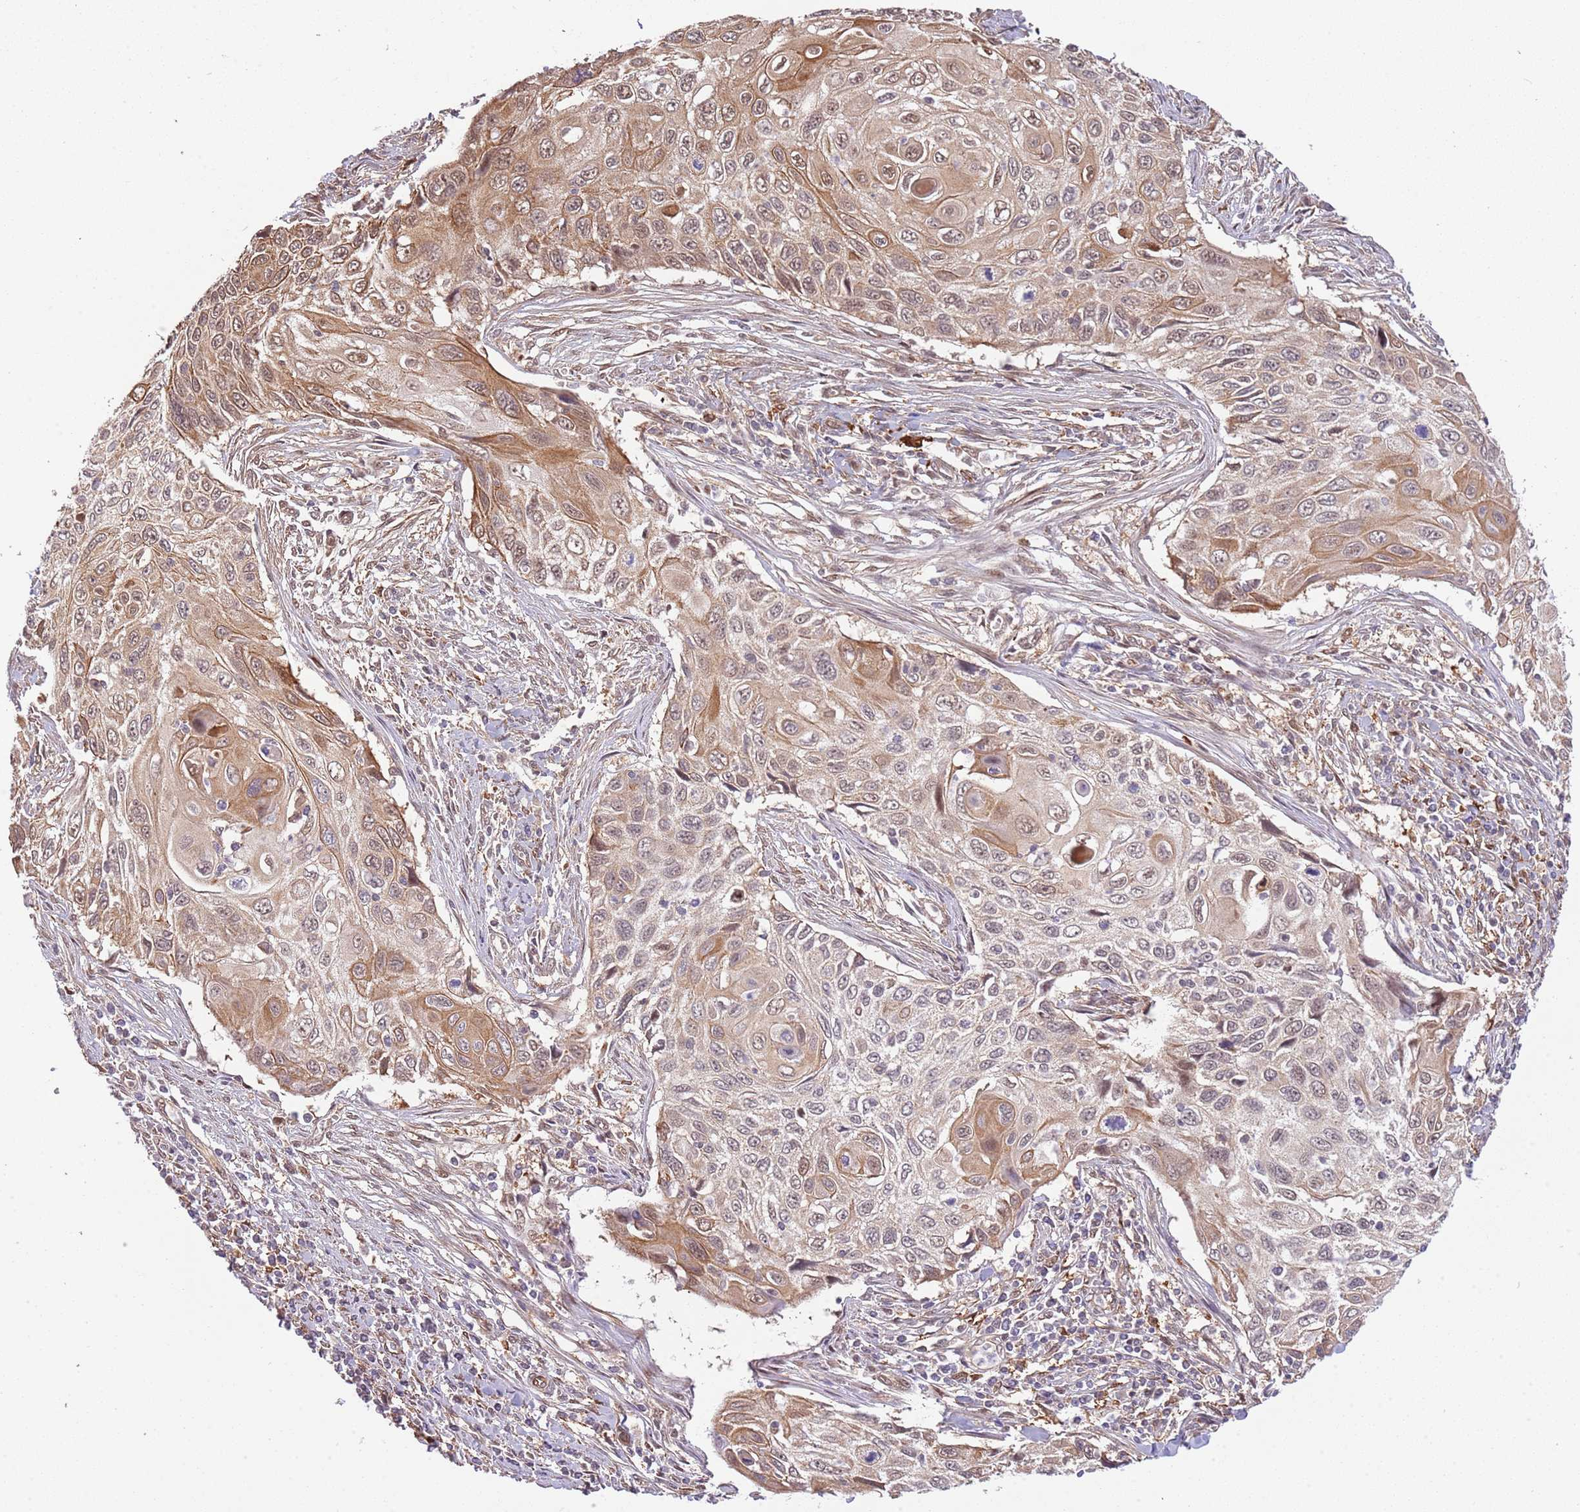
{"staining": {"intensity": "moderate", "quantity": ">75%", "location": "cytoplasmic/membranous,nuclear"}, "tissue": "cervical cancer", "cell_type": "Tumor cells", "image_type": "cancer", "snomed": [{"axis": "morphology", "description": "Squamous cell carcinoma, NOS"}, {"axis": "topography", "description": "Cervix"}], "caption": "Immunohistochemical staining of human squamous cell carcinoma (cervical) shows medium levels of moderate cytoplasmic/membranous and nuclear protein expression in approximately >75% of tumor cells.", "gene": "PLSCR5", "patient": {"sex": "female", "age": 70}}